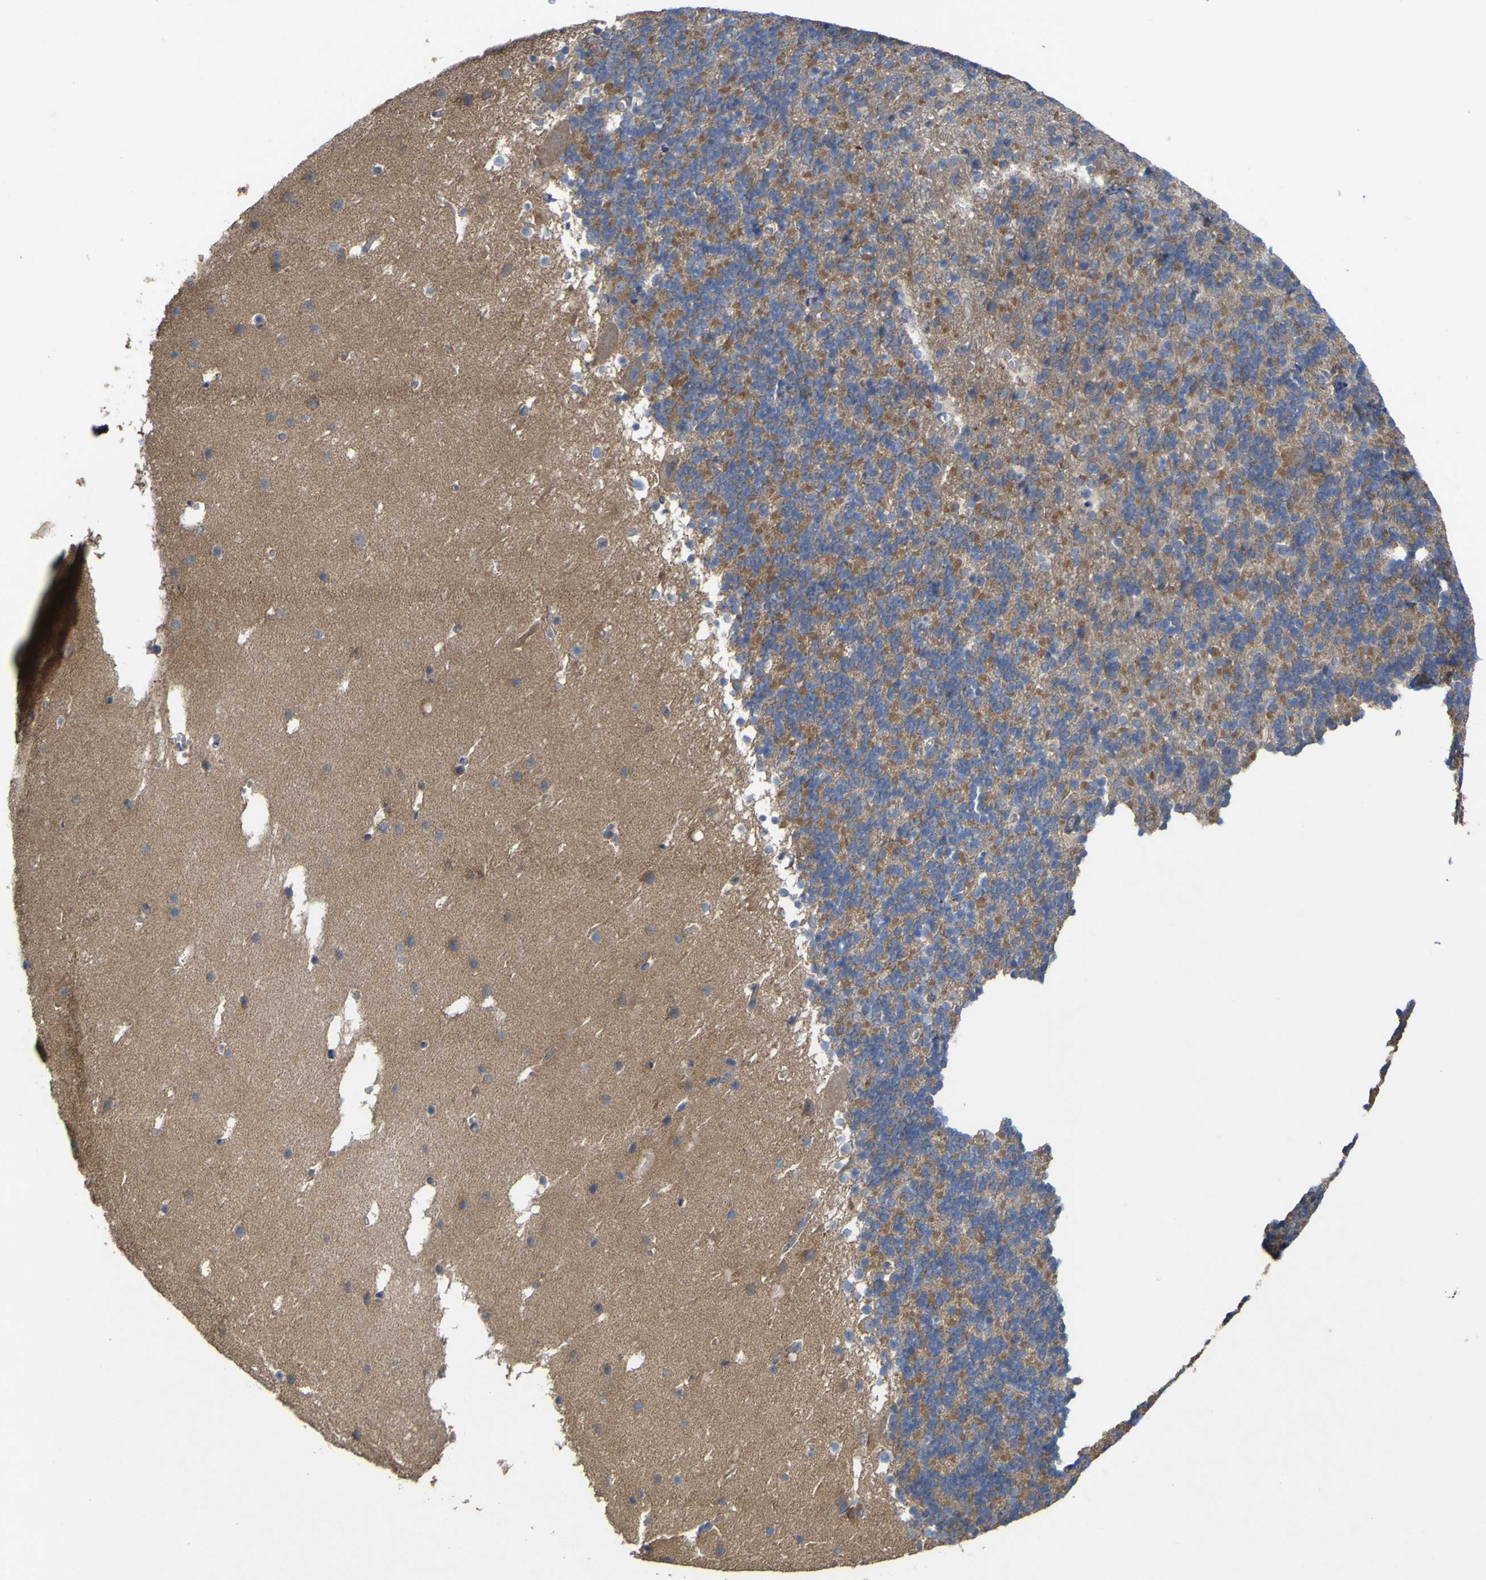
{"staining": {"intensity": "moderate", "quantity": ">75%", "location": "cytoplasmic/membranous"}, "tissue": "cerebellum", "cell_type": "Cells in granular layer", "image_type": "normal", "snomed": [{"axis": "morphology", "description": "Normal tissue, NOS"}, {"axis": "topography", "description": "Cerebellum"}], "caption": "IHC micrograph of benign human cerebellum stained for a protein (brown), which displays medium levels of moderate cytoplasmic/membranous positivity in approximately >75% of cells in granular layer.", "gene": "TNFSF15", "patient": {"sex": "male", "age": 45}}